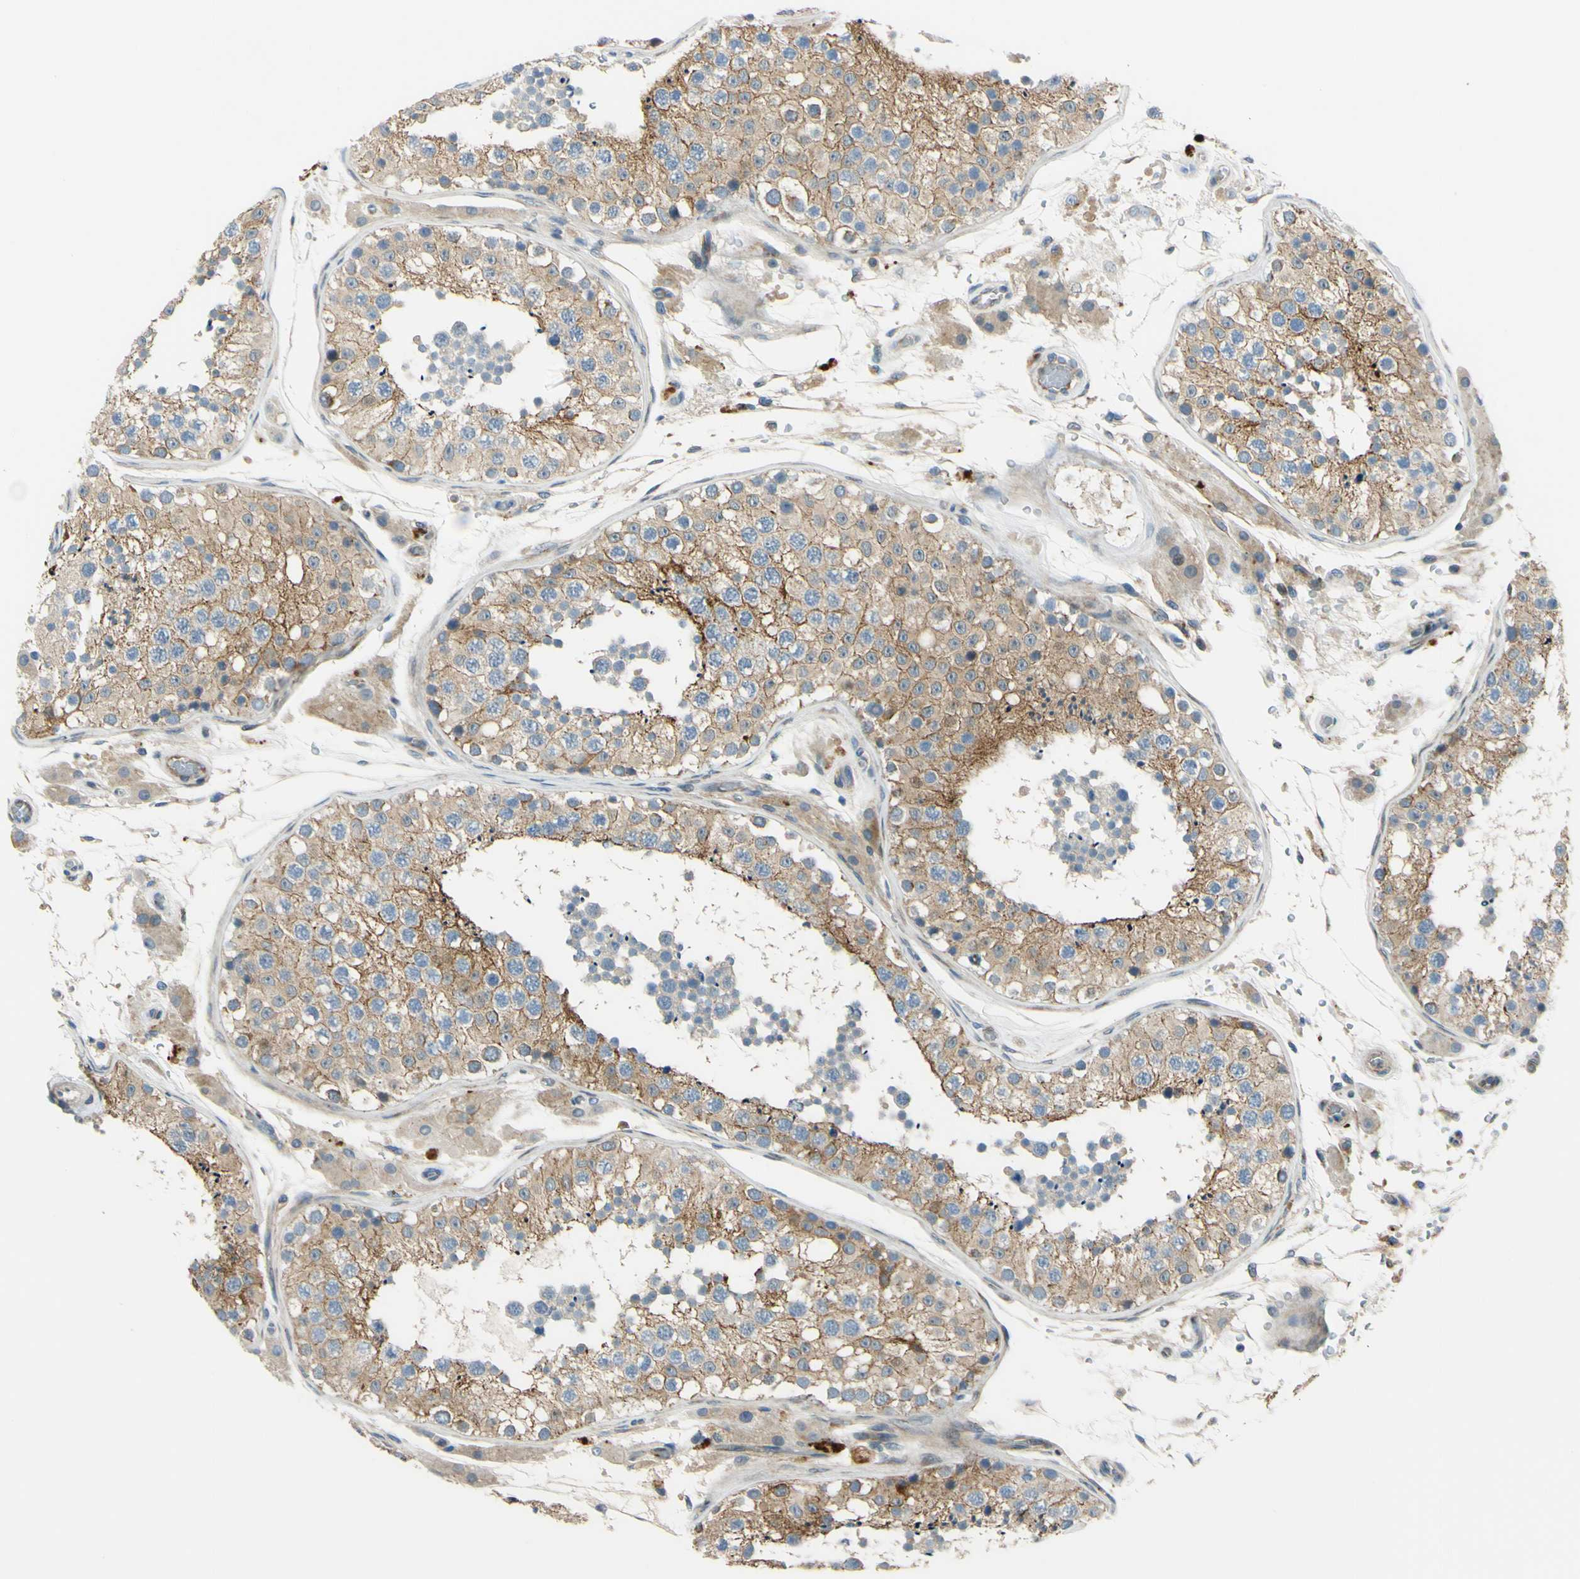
{"staining": {"intensity": "moderate", "quantity": ">75%", "location": "cytoplasmic/membranous"}, "tissue": "testis", "cell_type": "Cells in seminiferous ducts", "image_type": "normal", "snomed": [{"axis": "morphology", "description": "Normal tissue, NOS"}, {"axis": "topography", "description": "Testis"}, {"axis": "topography", "description": "Epididymis"}], "caption": "Approximately >75% of cells in seminiferous ducts in normal human testis demonstrate moderate cytoplasmic/membranous protein staining as visualized by brown immunohistochemical staining.", "gene": "ARHGAP1", "patient": {"sex": "male", "age": 26}}